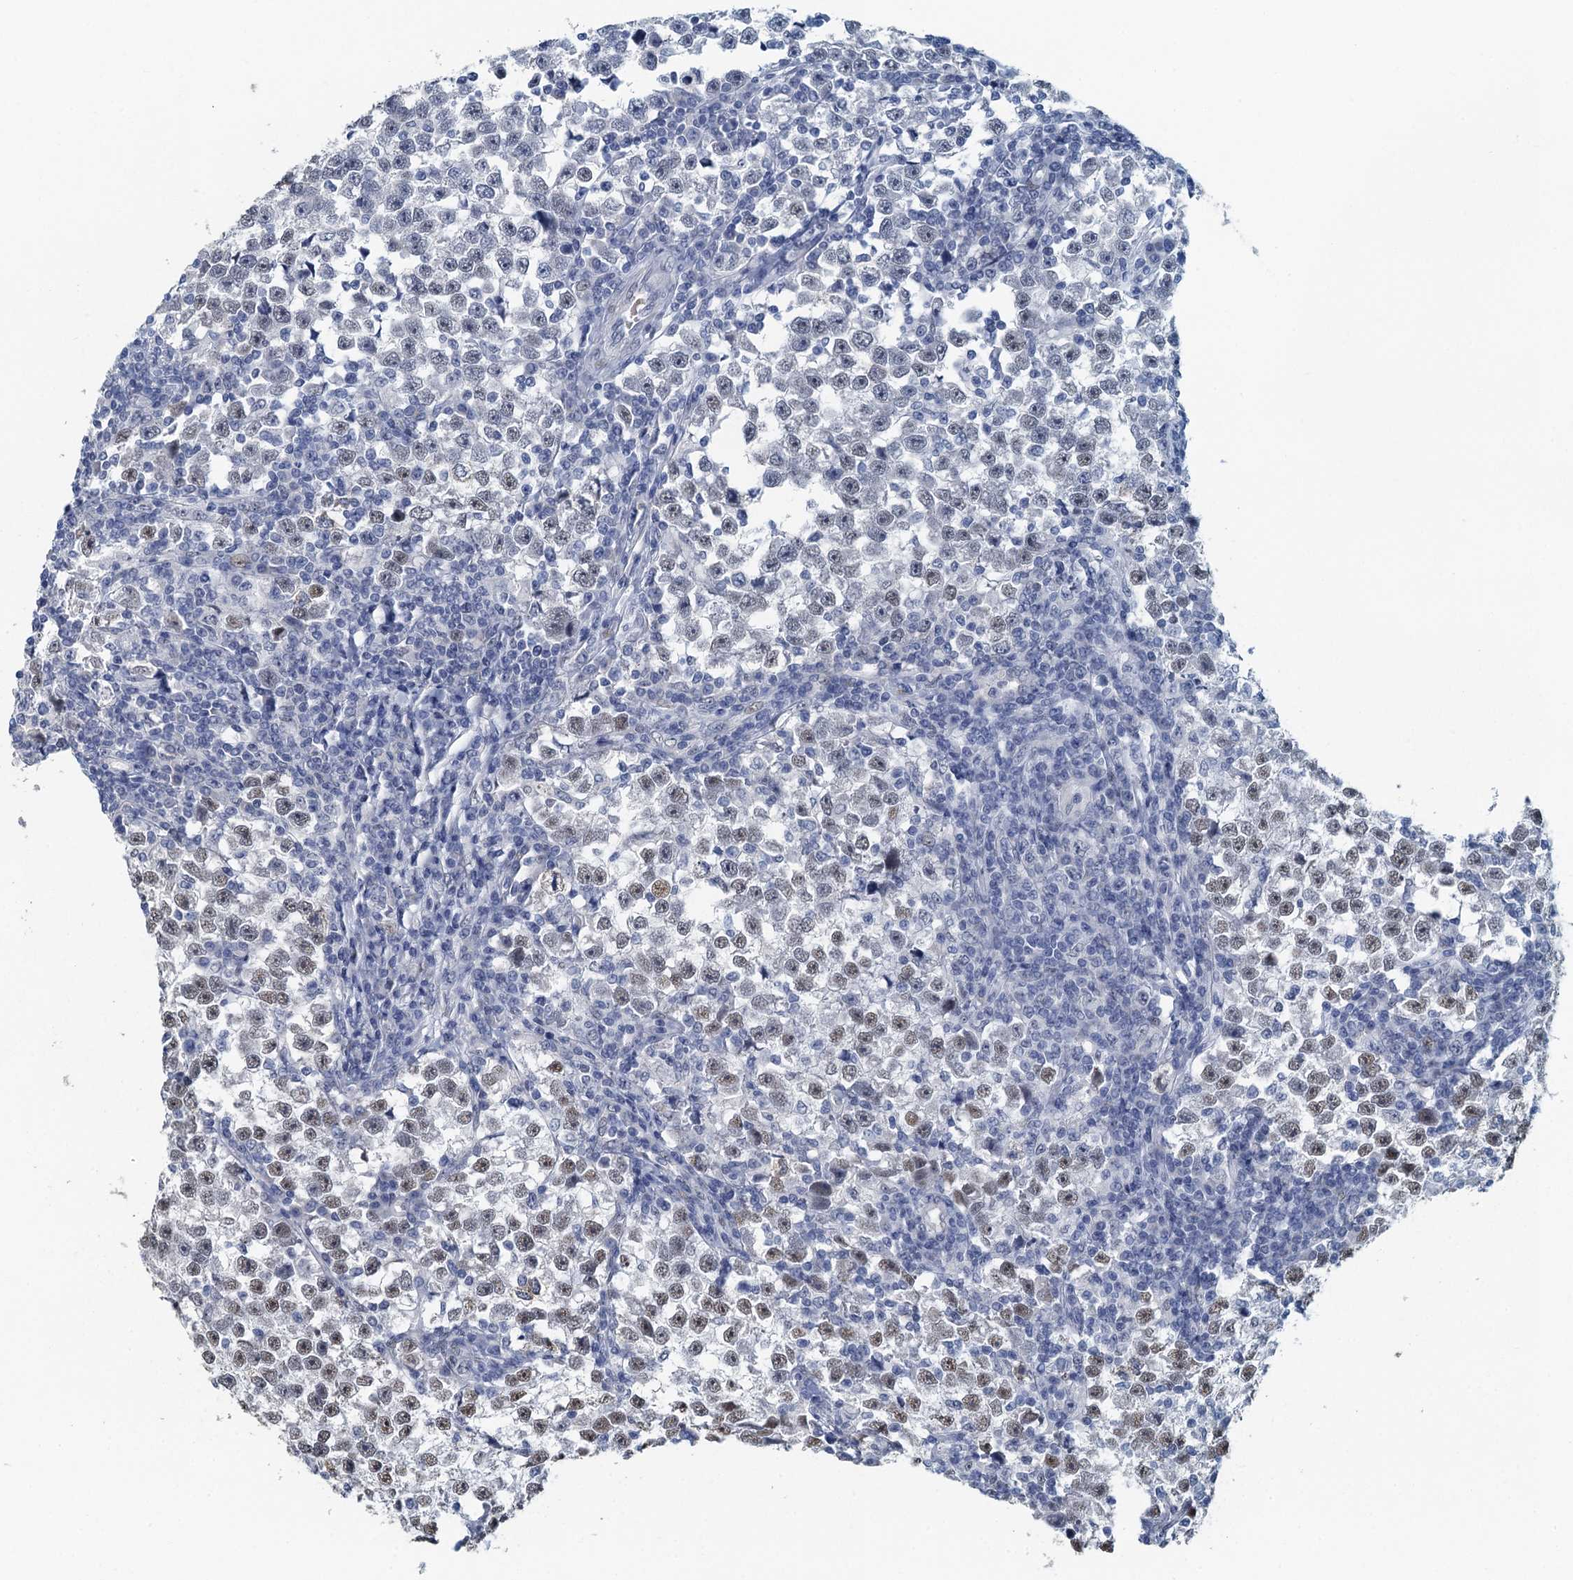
{"staining": {"intensity": "moderate", "quantity": "25%-75%", "location": "nuclear"}, "tissue": "testis cancer", "cell_type": "Tumor cells", "image_type": "cancer", "snomed": [{"axis": "morphology", "description": "Normal tissue, NOS"}, {"axis": "morphology", "description": "Seminoma, NOS"}, {"axis": "topography", "description": "Testis"}], "caption": "Immunohistochemistry (DAB (3,3'-diaminobenzidine)) staining of testis cancer exhibits moderate nuclear protein staining in about 25%-75% of tumor cells.", "gene": "TTLL9", "patient": {"sex": "male", "age": 43}}